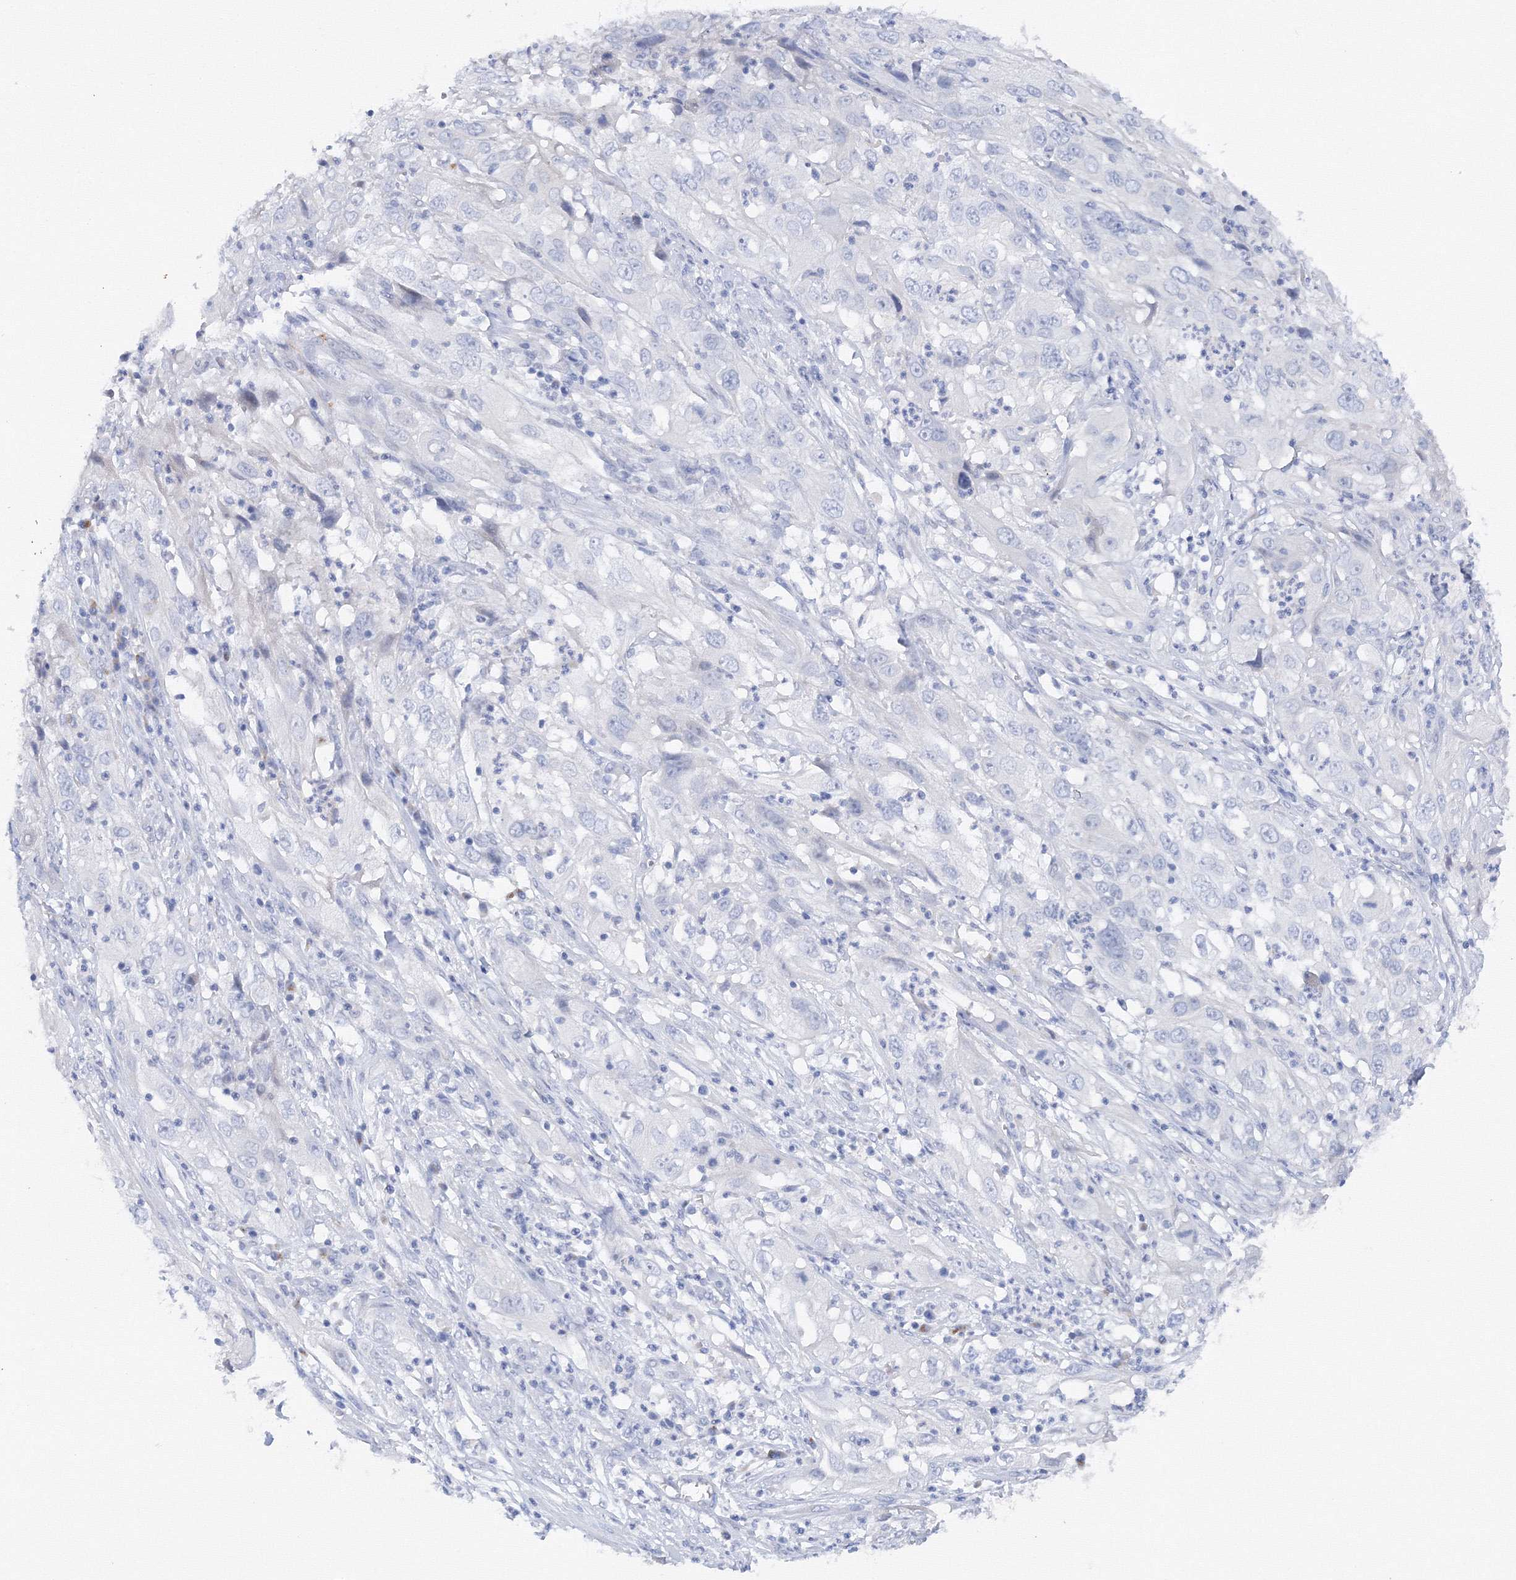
{"staining": {"intensity": "negative", "quantity": "none", "location": "none"}, "tissue": "cervical cancer", "cell_type": "Tumor cells", "image_type": "cancer", "snomed": [{"axis": "morphology", "description": "Squamous cell carcinoma, NOS"}, {"axis": "topography", "description": "Cervix"}], "caption": "Immunohistochemical staining of squamous cell carcinoma (cervical) exhibits no significant positivity in tumor cells.", "gene": "TAMM41", "patient": {"sex": "female", "age": 32}}